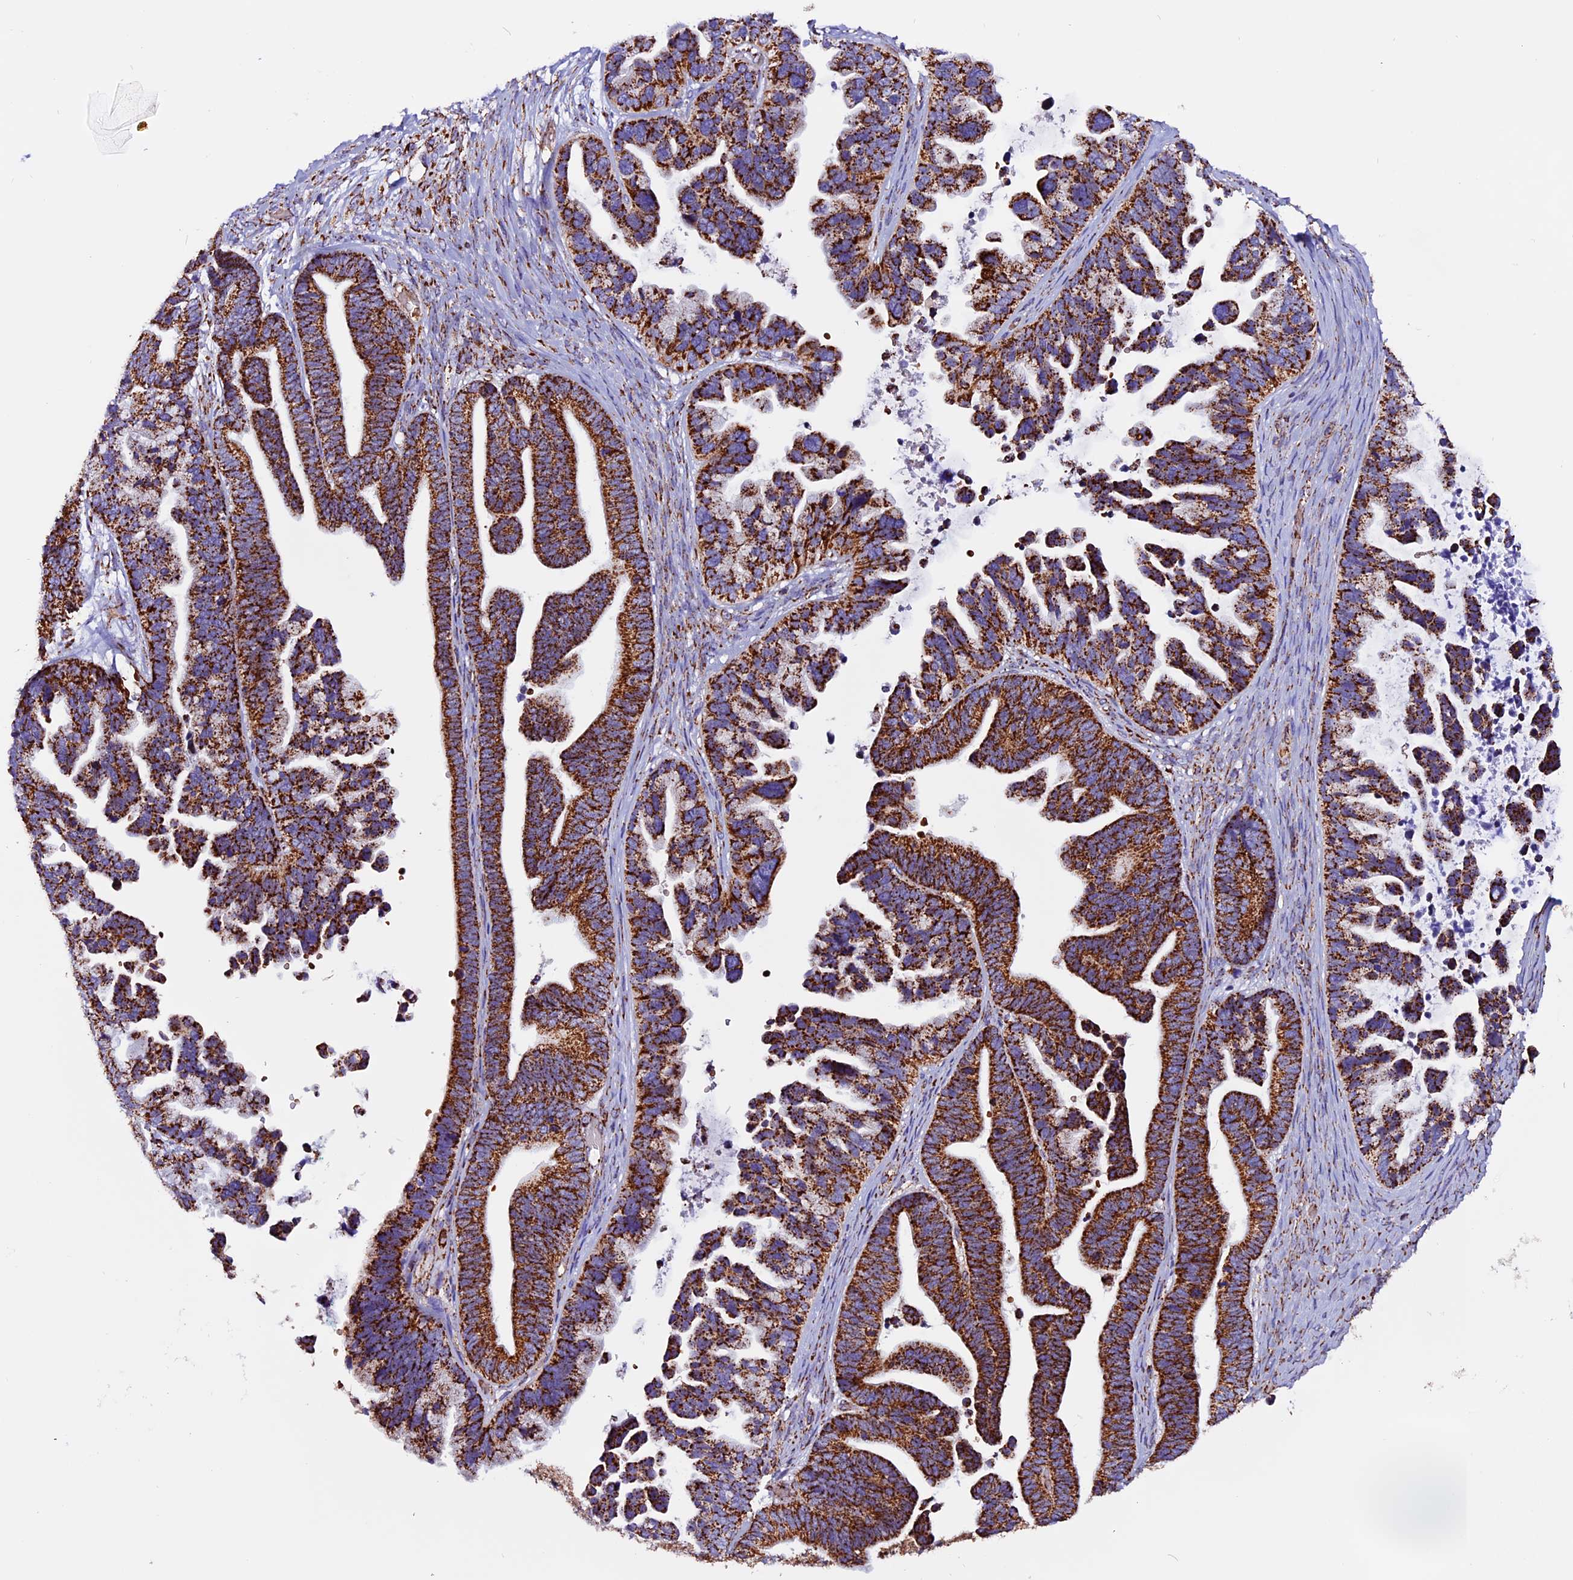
{"staining": {"intensity": "strong", "quantity": ">75%", "location": "cytoplasmic/membranous"}, "tissue": "ovarian cancer", "cell_type": "Tumor cells", "image_type": "cancer", "snomed": [{"axis": "morphology", "description": "Cystadenocarcinoma, serous, NOS"}, {"axis": "topography", "description": "Ovary"}], "caption": "A high amount of strong cytoplasmic/membranous staining is appreciated in approximately >75% of tumor cells in serous cystadenocarcinoma (ovarian) tissue.", "gene": "CX3CL1", "patient": {"sex": "female", "age": 56}}